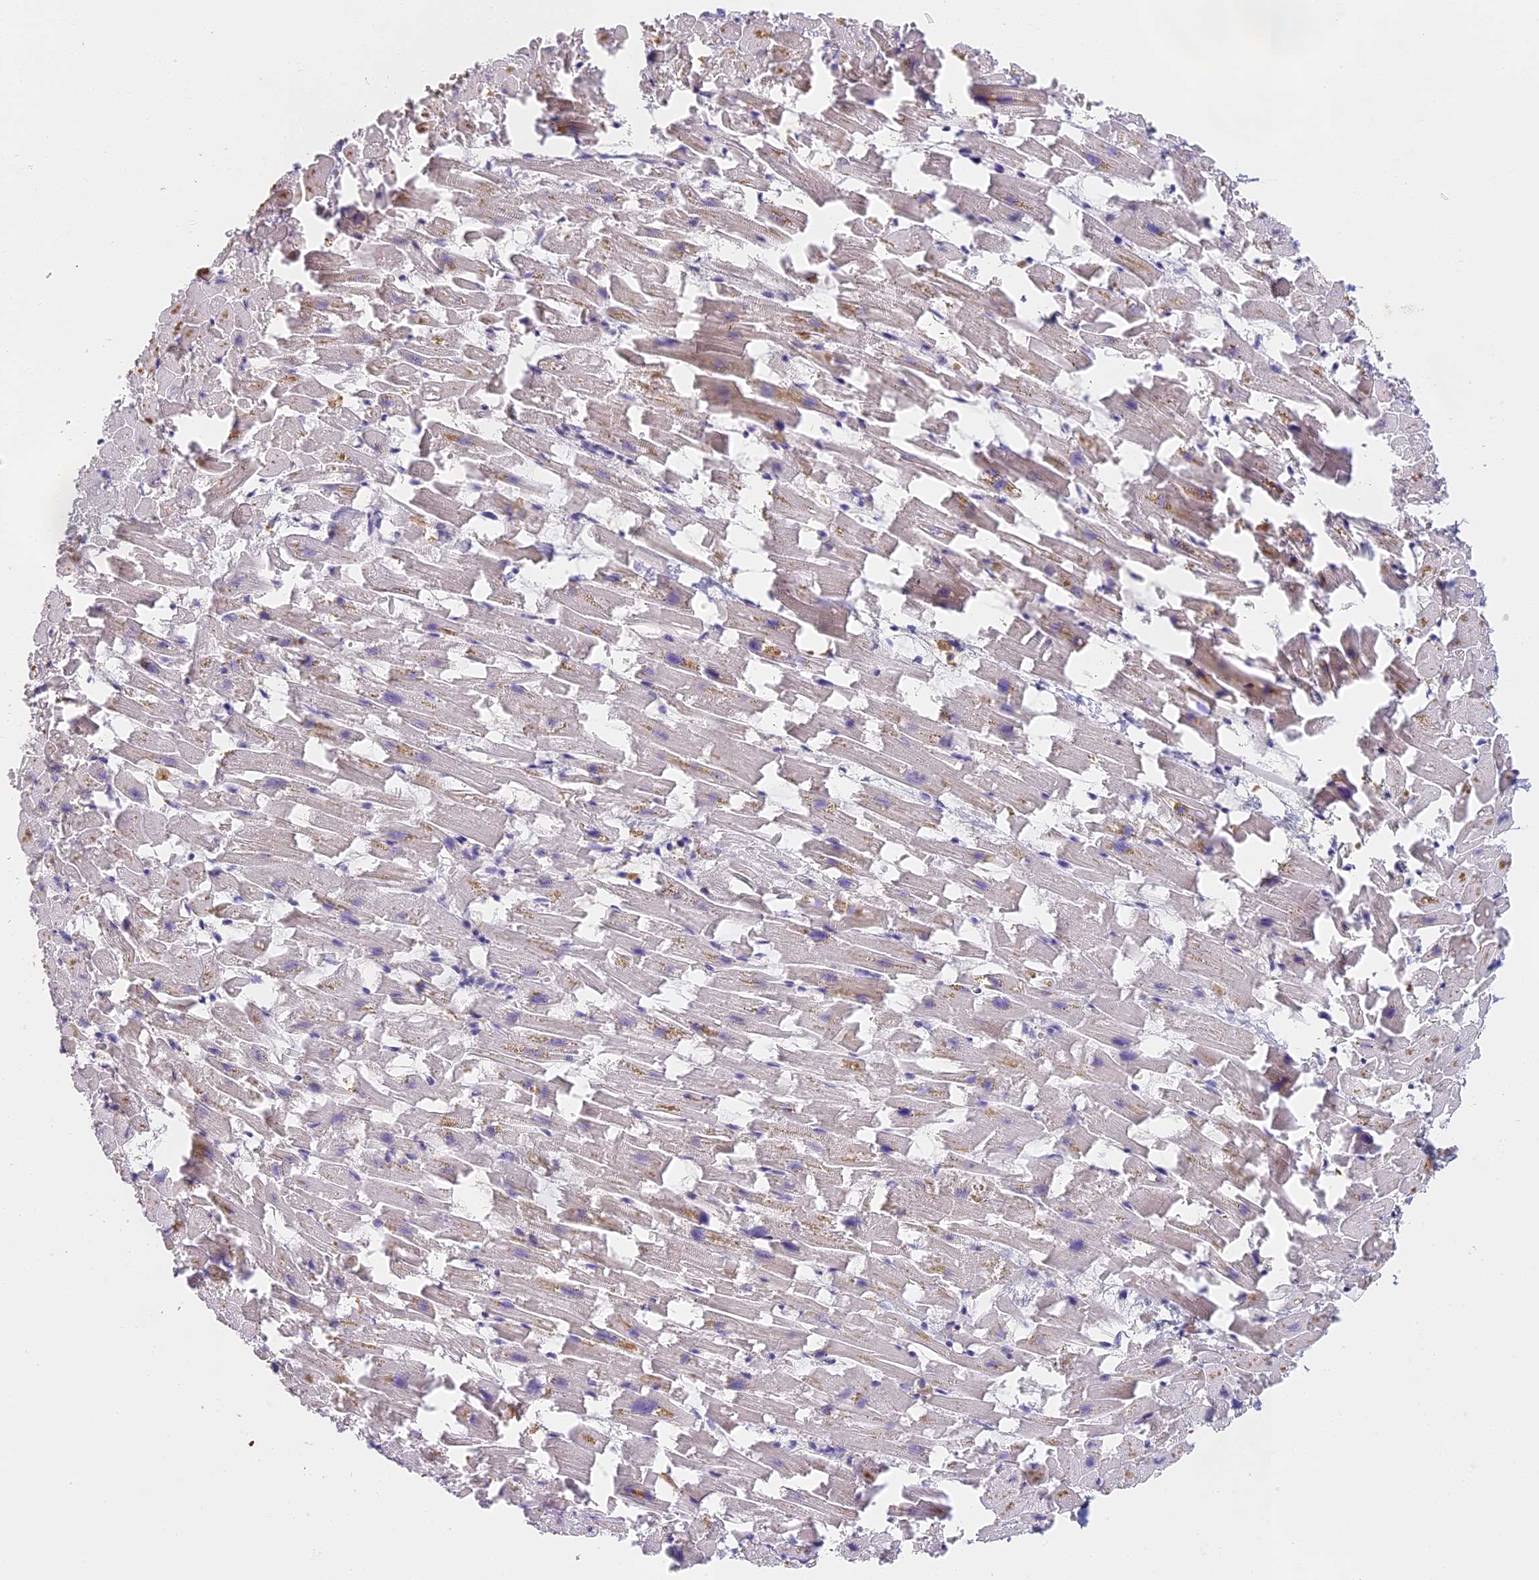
{"staining": {"intensity": "negative", "quantity": "none", "location": "none"}, "tissue": "heart muscle", "cell_type": "Cardiomyocytes", "image_type": "normal", "snomed": [{"axis": "morphology", "description": "Normal tissue, NOS"}, {"axis": "topography", "description": "Heart"}], "caption": "The immunohistochemistry (IHC) histopathology image has no significant expression in cardiomyocytes of heart muscle. Brightfield microscopy of immunohistochemistry stained with DAB (3,3'-diaminobenzidine) (brown) and hematoxylin (blue), captured at high magnification.", "gene": "NCF4", "patient": {"sex": "female", "age": 64}}